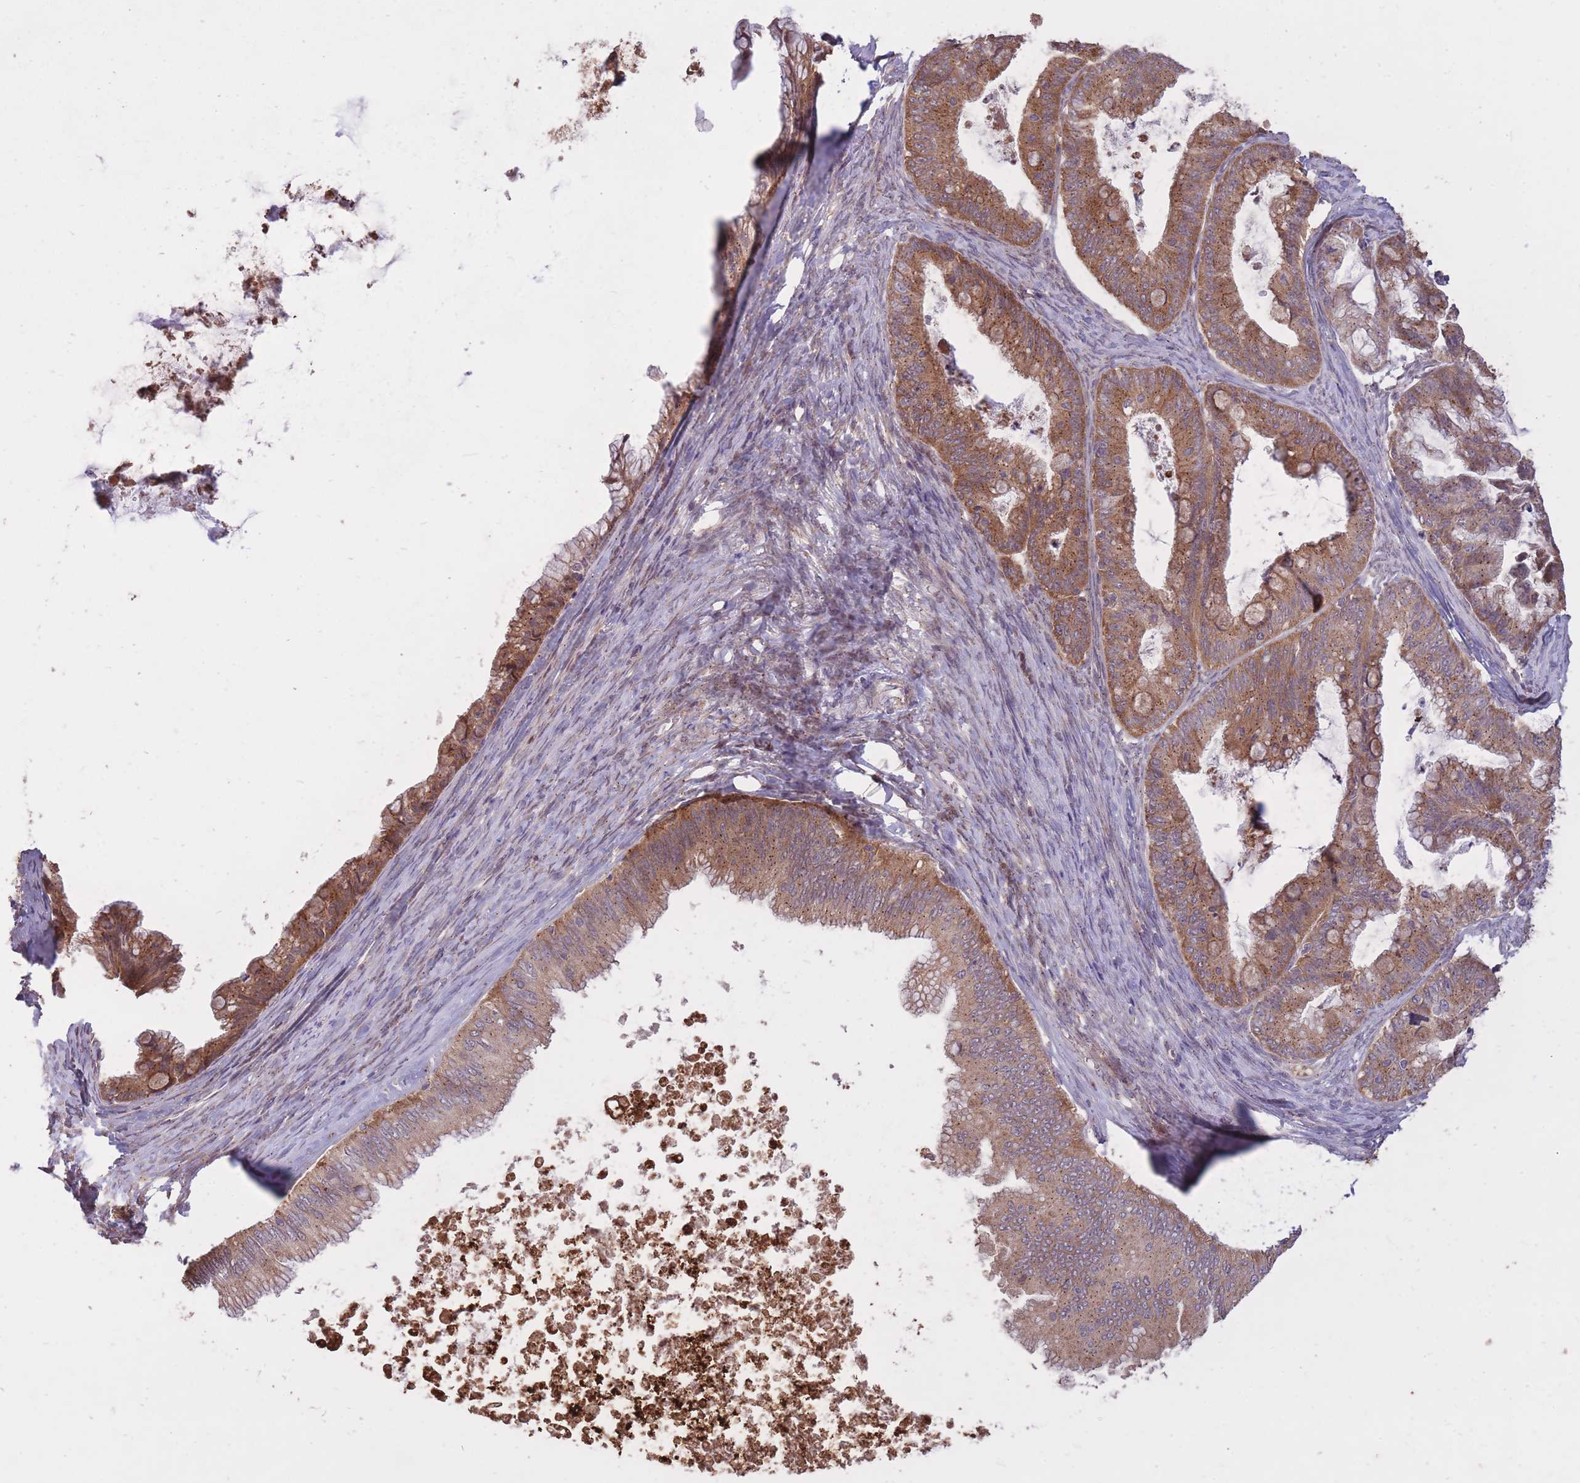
{"staining": {"intensity": "moderate", "quantity": ">75%", "location": "cytoplasmic/membranous"}, "tissue": "ovarian cancer", "cell_type": "Tumor cells", "image_type": "cancer", "snomed": [{"axis": "morphology", "description": "Cystadenocarcinoma, mucinous, NOS"}, {"axis": "topography", "description": "Ovary"}], "caption": "The micrograph shows a brown stain indicating the presence of a protein in the cytoplasmic/membranous of tumor cells in ovarian cancer. (Brightfield microscopy of DAB IHC at high magnification).", "gene": "IGF2BP2", "patient": {"sex": "female", "age": 35}}